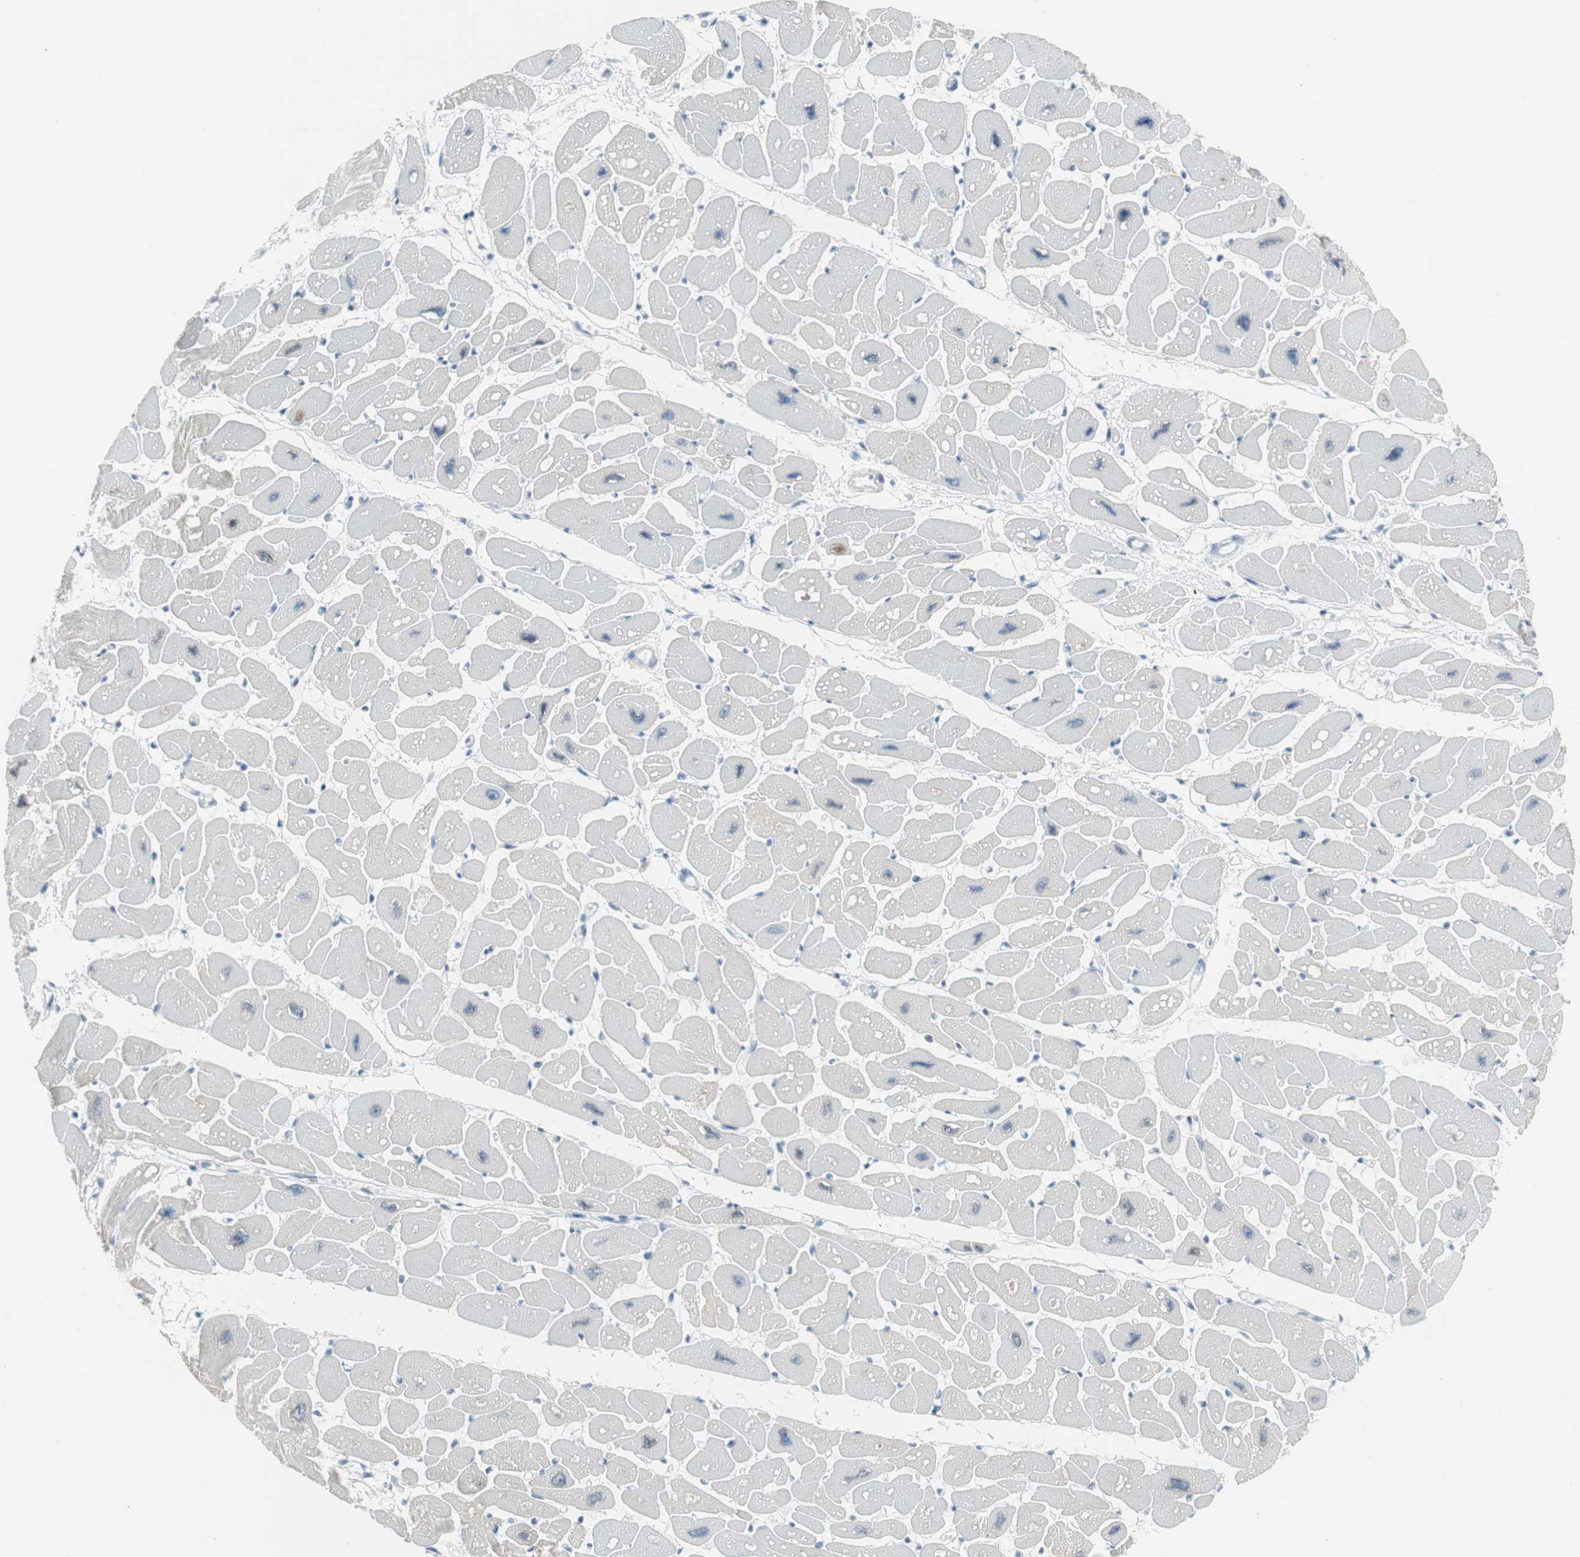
{"staining": {"intensity": "weak", "quantity": "<25%", "location": "cytoplasmic/membranous"}, "tissue": "heart muscle", "cell_type": "Cardiomyocytes", "image_type": "normal", "snomed": [{"axis": "morphology", "description": "Normal tissue, NOS"}, {"axis": "topography", "description": "Heart"}], "caption": "IHC micrograph of benign human heart muscle stained for a protein (brown), which exhibits no positivity in cardiomyocytes.", "gene": "AGR2", "patient": {"sex": "female", "age": 54}}